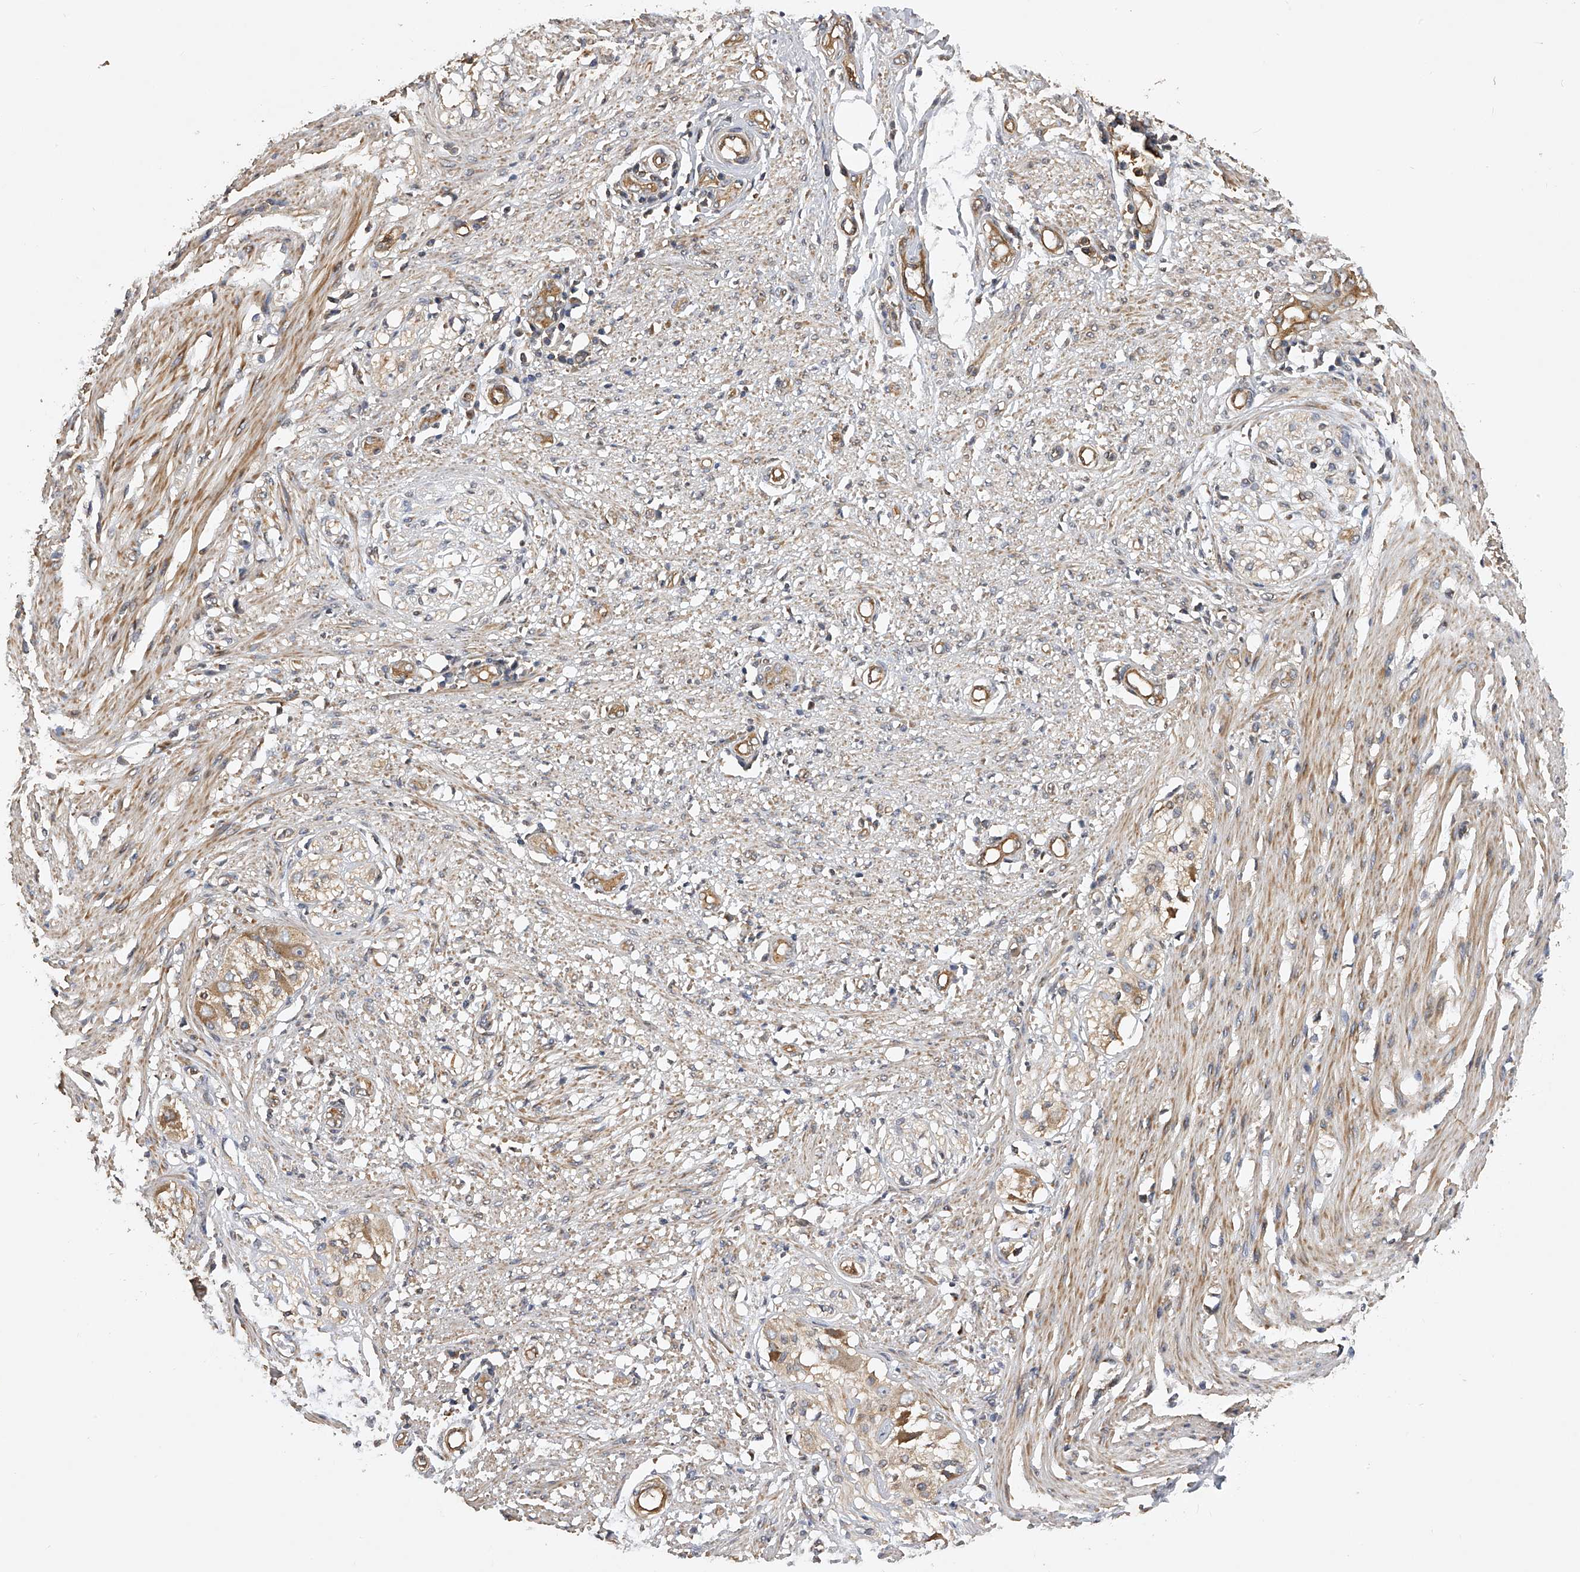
{"staining": {"intensity": "moderate", "quantity": ">75%", "location": "cytoplasmic/membranous"}, "tissue": "smooth muscle", "cell_type": "Smooth muscle cells", "image_type": "normal", "snomed": [{"axis": "morphology", "description": "Normal tissue, NOS"}, {"axis": "morphology", "description": "Adenocarcinoma, NOS"}, {"axis": "topography", "description": "Colon"}, {"axis": "topography", "description": "Peripheral nerve tissue"}], "caption": "Moderate cytoplasmic/membranous expression for a protein is appreciated in about >75% of smooth muscle cells of benign smooth muscle using IHC.", "gene": "PTPRA", "patient": {"sex": "male", "age": 14}}